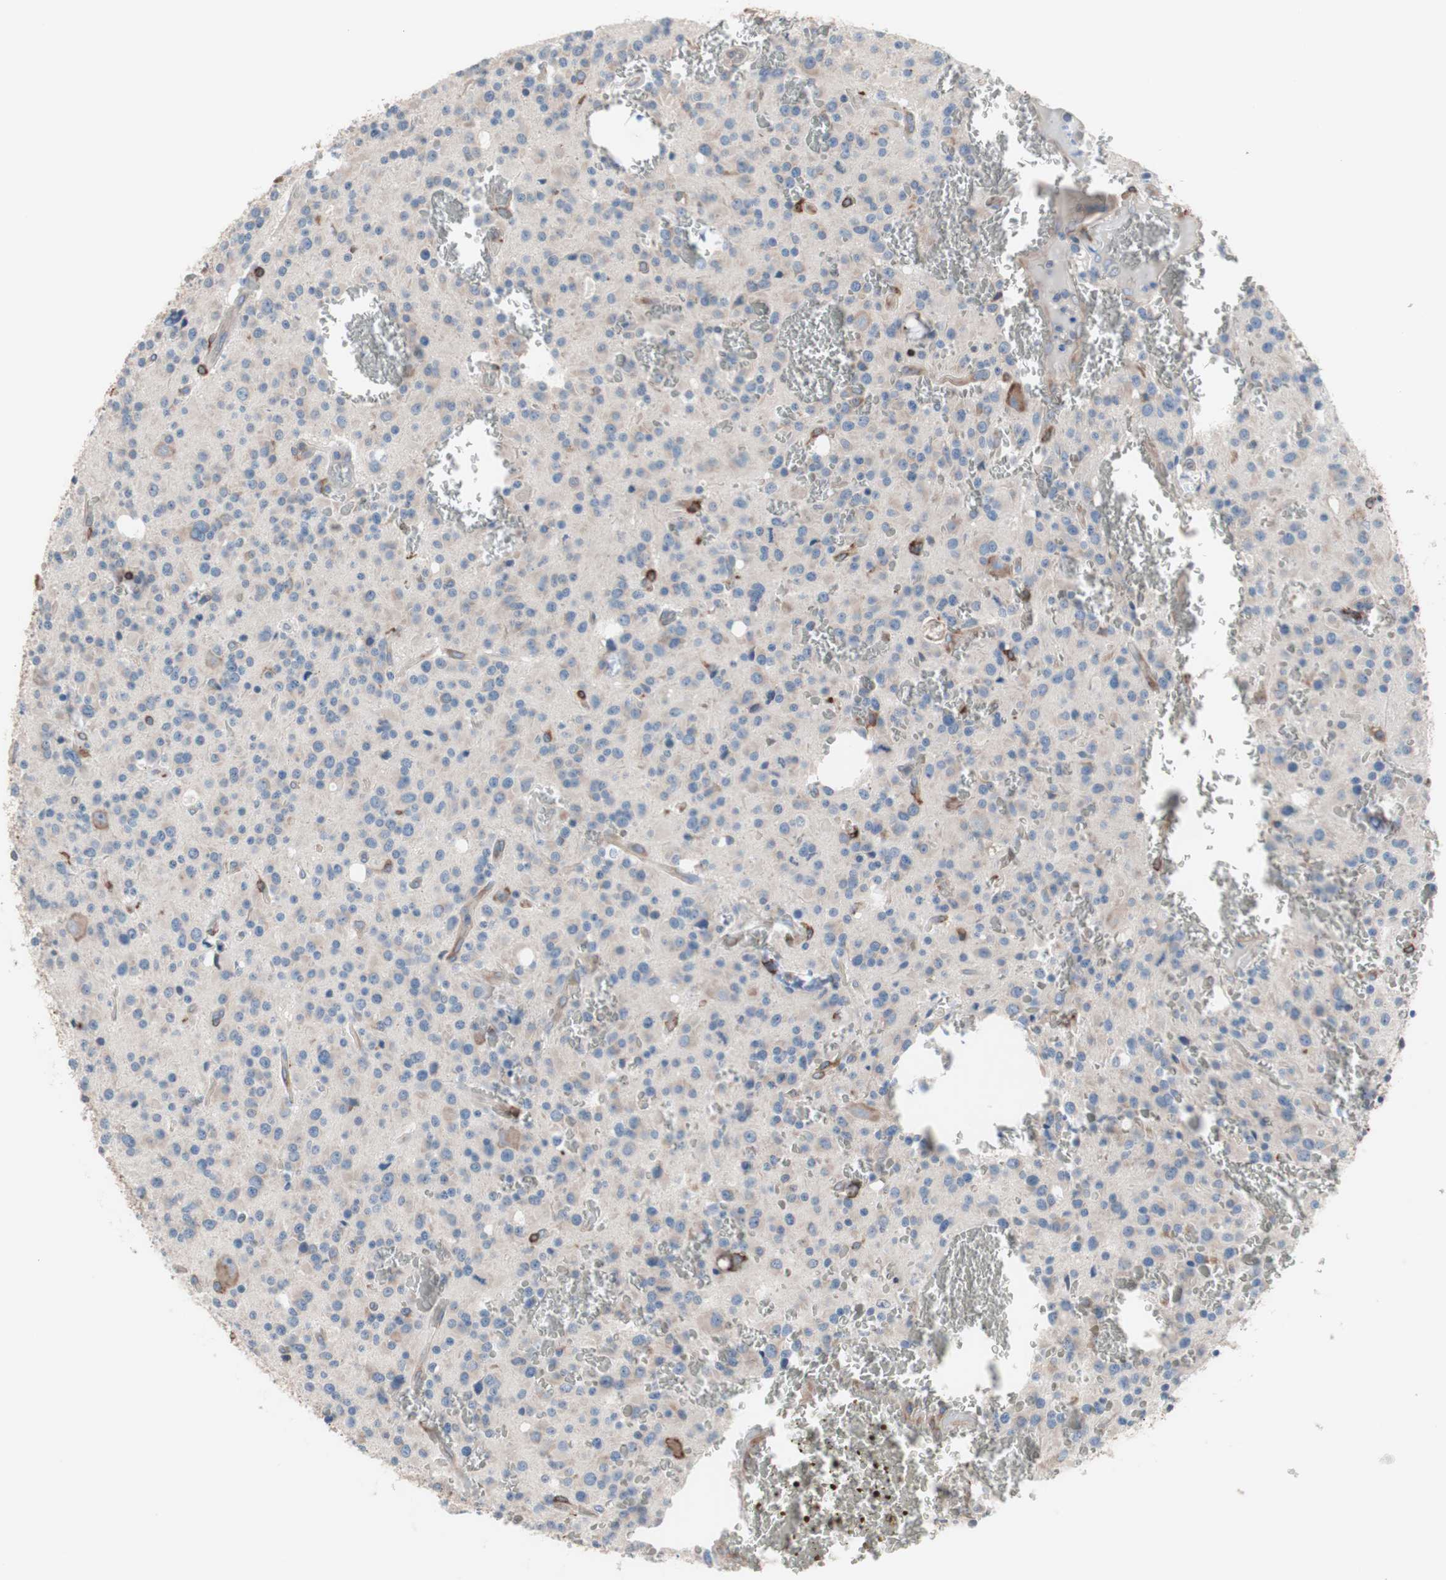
{"staining": {"intensity": "moderate", "quantity": "<25%", "location": "cytoplasmic/membranous"}, "tissue": "glioma", "cell_type": "Tumor cells", "image_type": "cancer", "snomed": [{"axis": "morphology", "description": "Glioma, malignant, Low grade"}, {"axis": "topography", "description": "Brain"}], "caption": "Protein staining displays moderate cytoplasmic/membranous staining in about <25% of tumor cells in glioma.", "gene": "SLC27A4", "patient": {"sex": "male", "age": 58}}